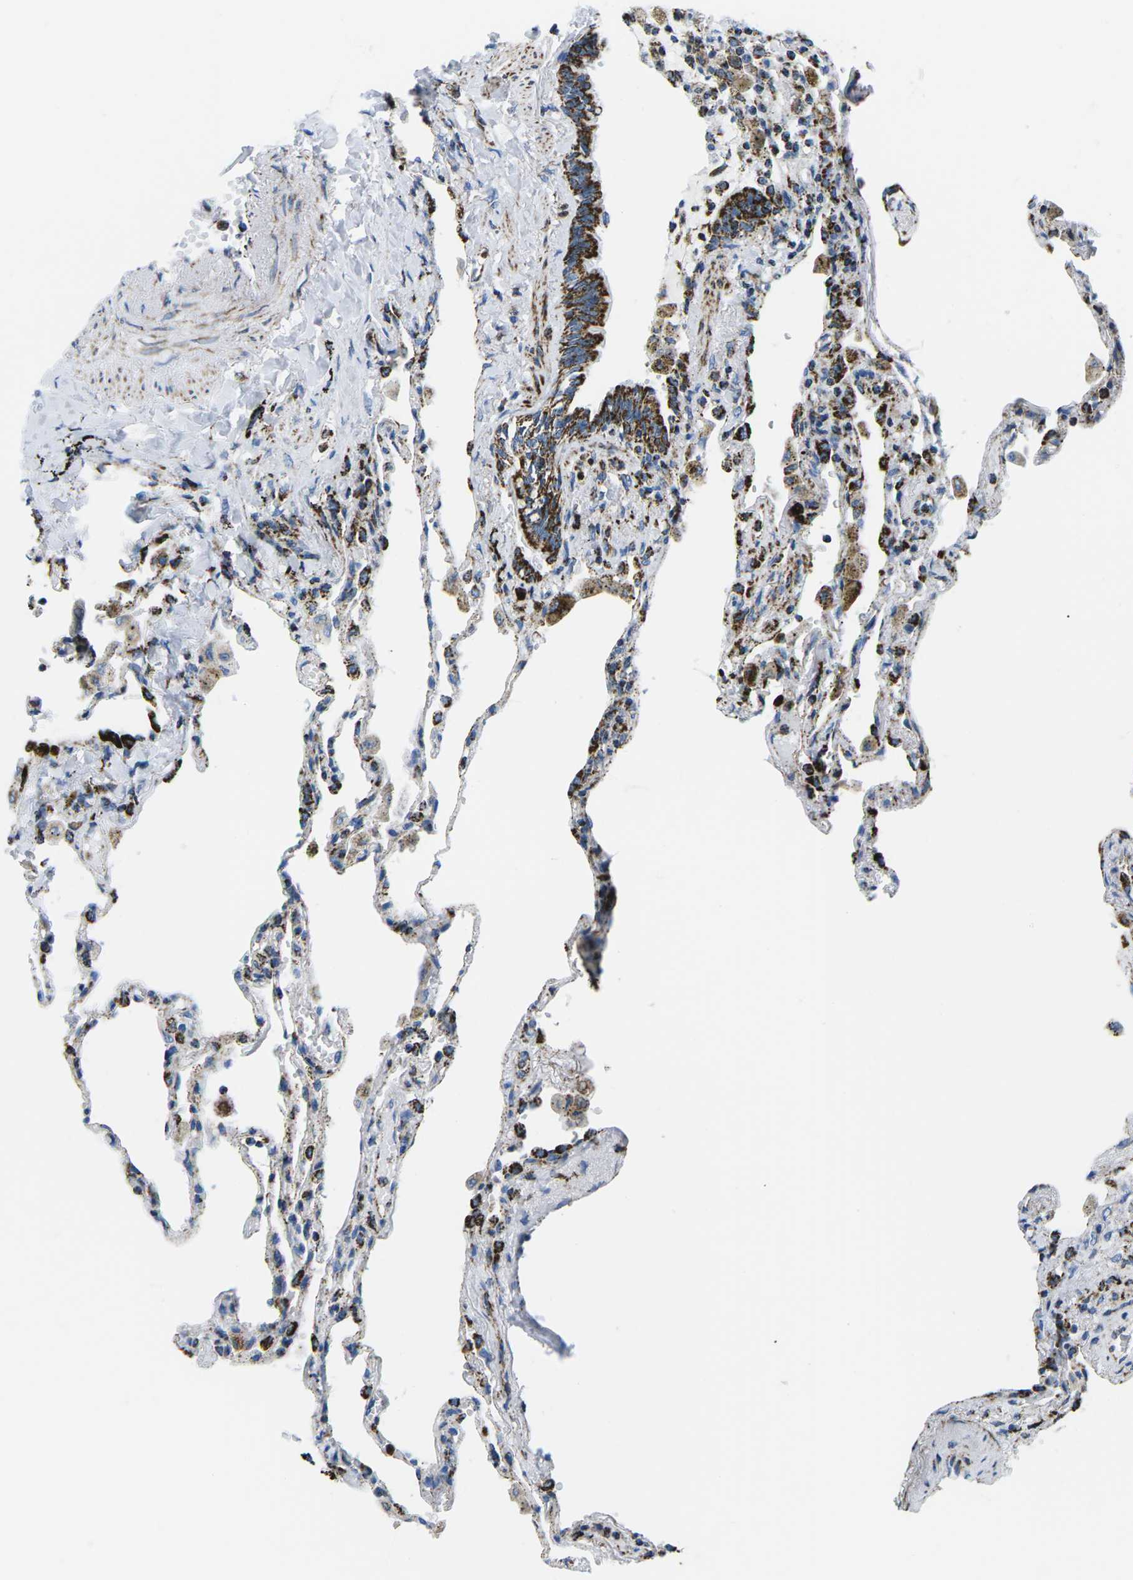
{"staining": {"intensity": "strong", "quantity": "25%-75%", "location": "cytoplasmic/membranous"}, "tissue": "lung", "cell_type": "Alveolar cells", "image_type": "normal", "snomed": [{"axis": "morphology", "description": "Normal tissue, NOS"}, {"axis": "topography", "description": "Lung"}], "caption": "Normal lung was stained to show a protein in brown. There is high levels of strong cytoplasmic/membranous expression in approximately 25%-75% of alveolar cells.", "gene": "COX6C", "patient": {"sex": "male", "age": 59}}